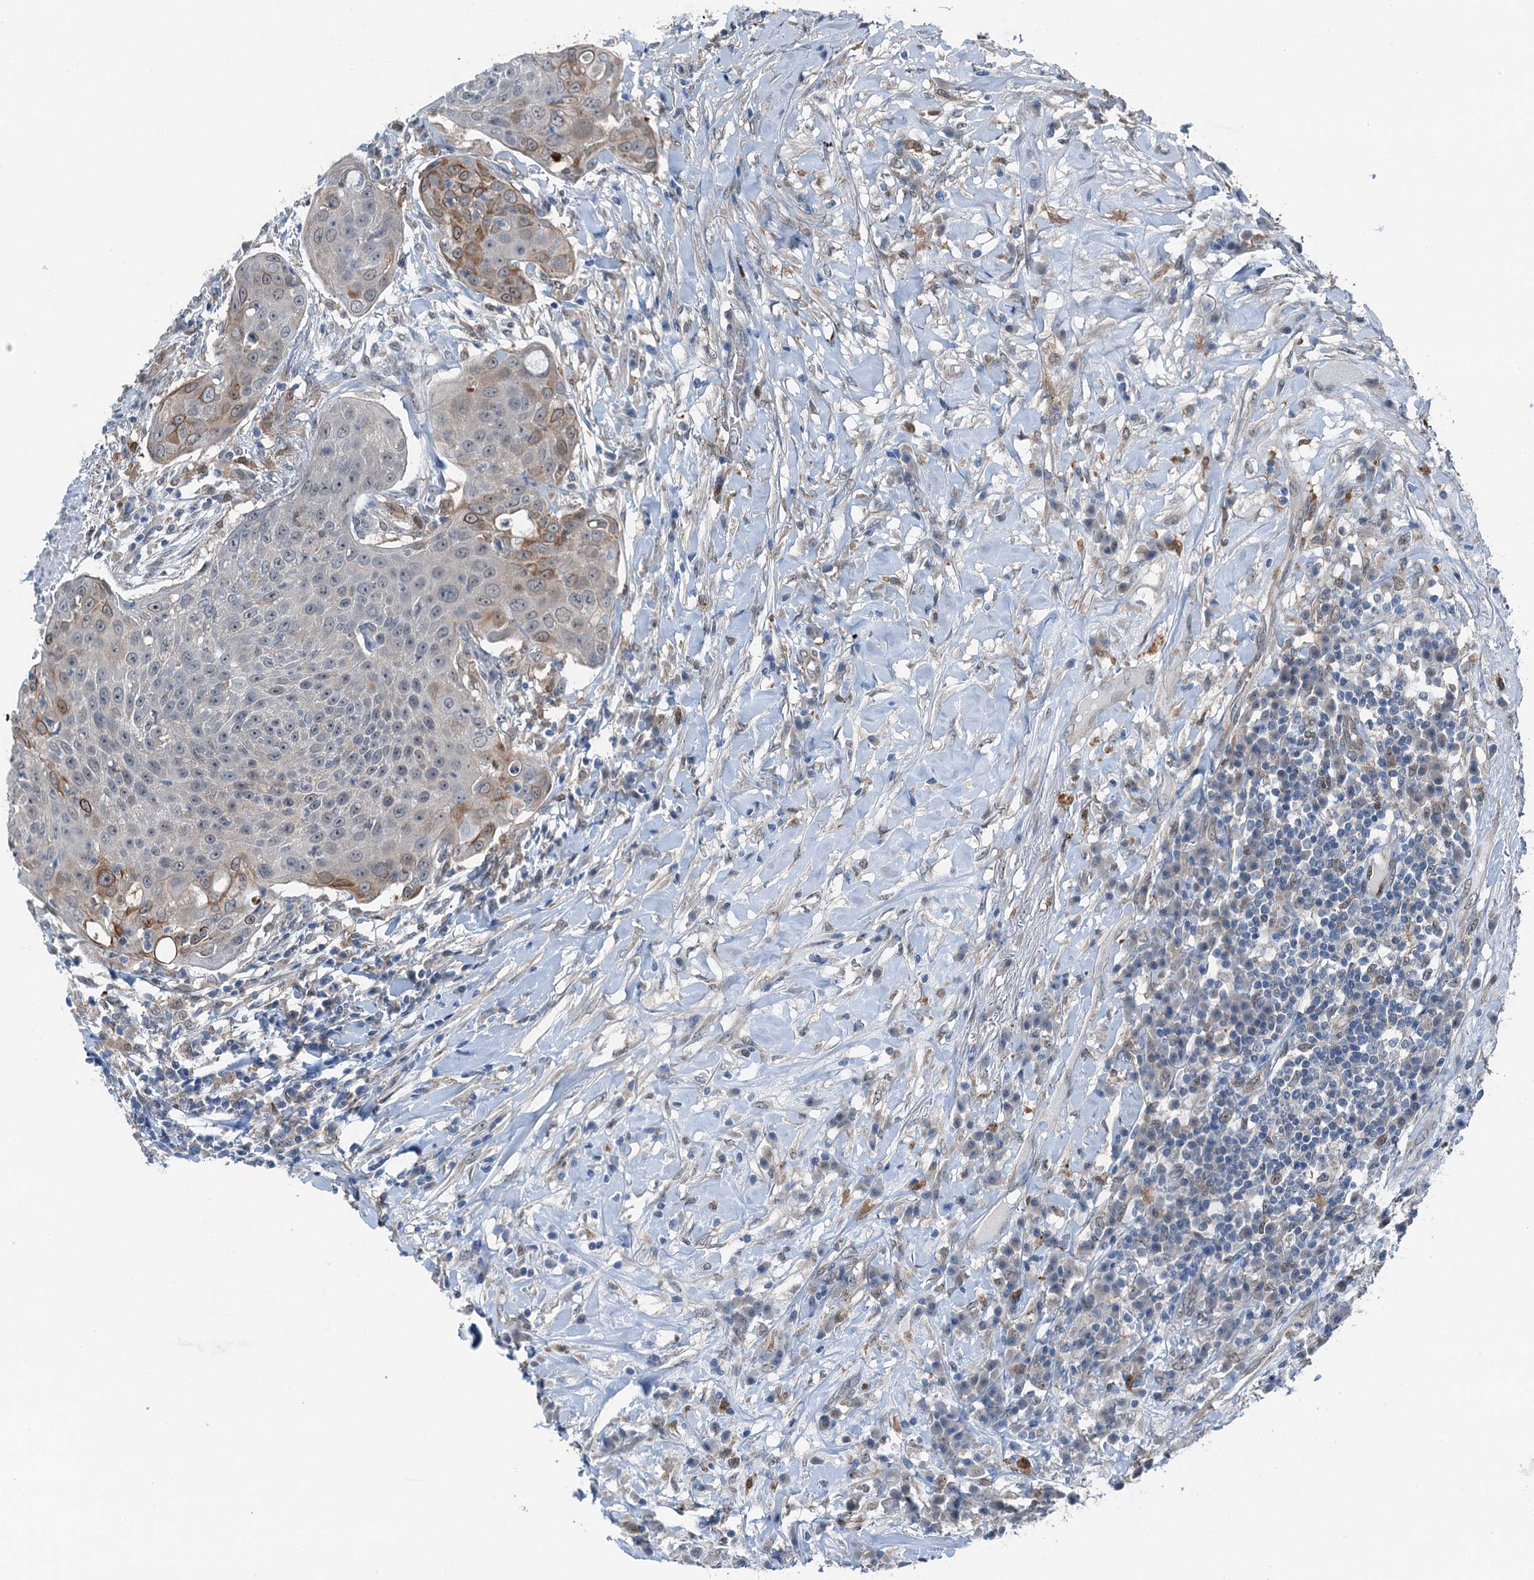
{"staining": {"intensity": "moderate", "quantity": "<25%", "location": "cytoplasmic/membranous"}, "tissue": "urothelial cancer", "cell_type": "Tumor cells", "image_type": "cancer", "snomed": [{"axis": "morphology", "description": "Urothelial carcinoma, High grade"}, {"axis": "topography", "description": "Urinary bladder"}], "caption": "Immunohistochemistry photomicrograph of urothelial cancer stained for a protein (brown), which exhibits low levels of moderate cytoplasmic/membranous positivity in approximately <25% of tumor cells.", "gene": "RNH1", "patient": {"sex": "female", "age": 63}}